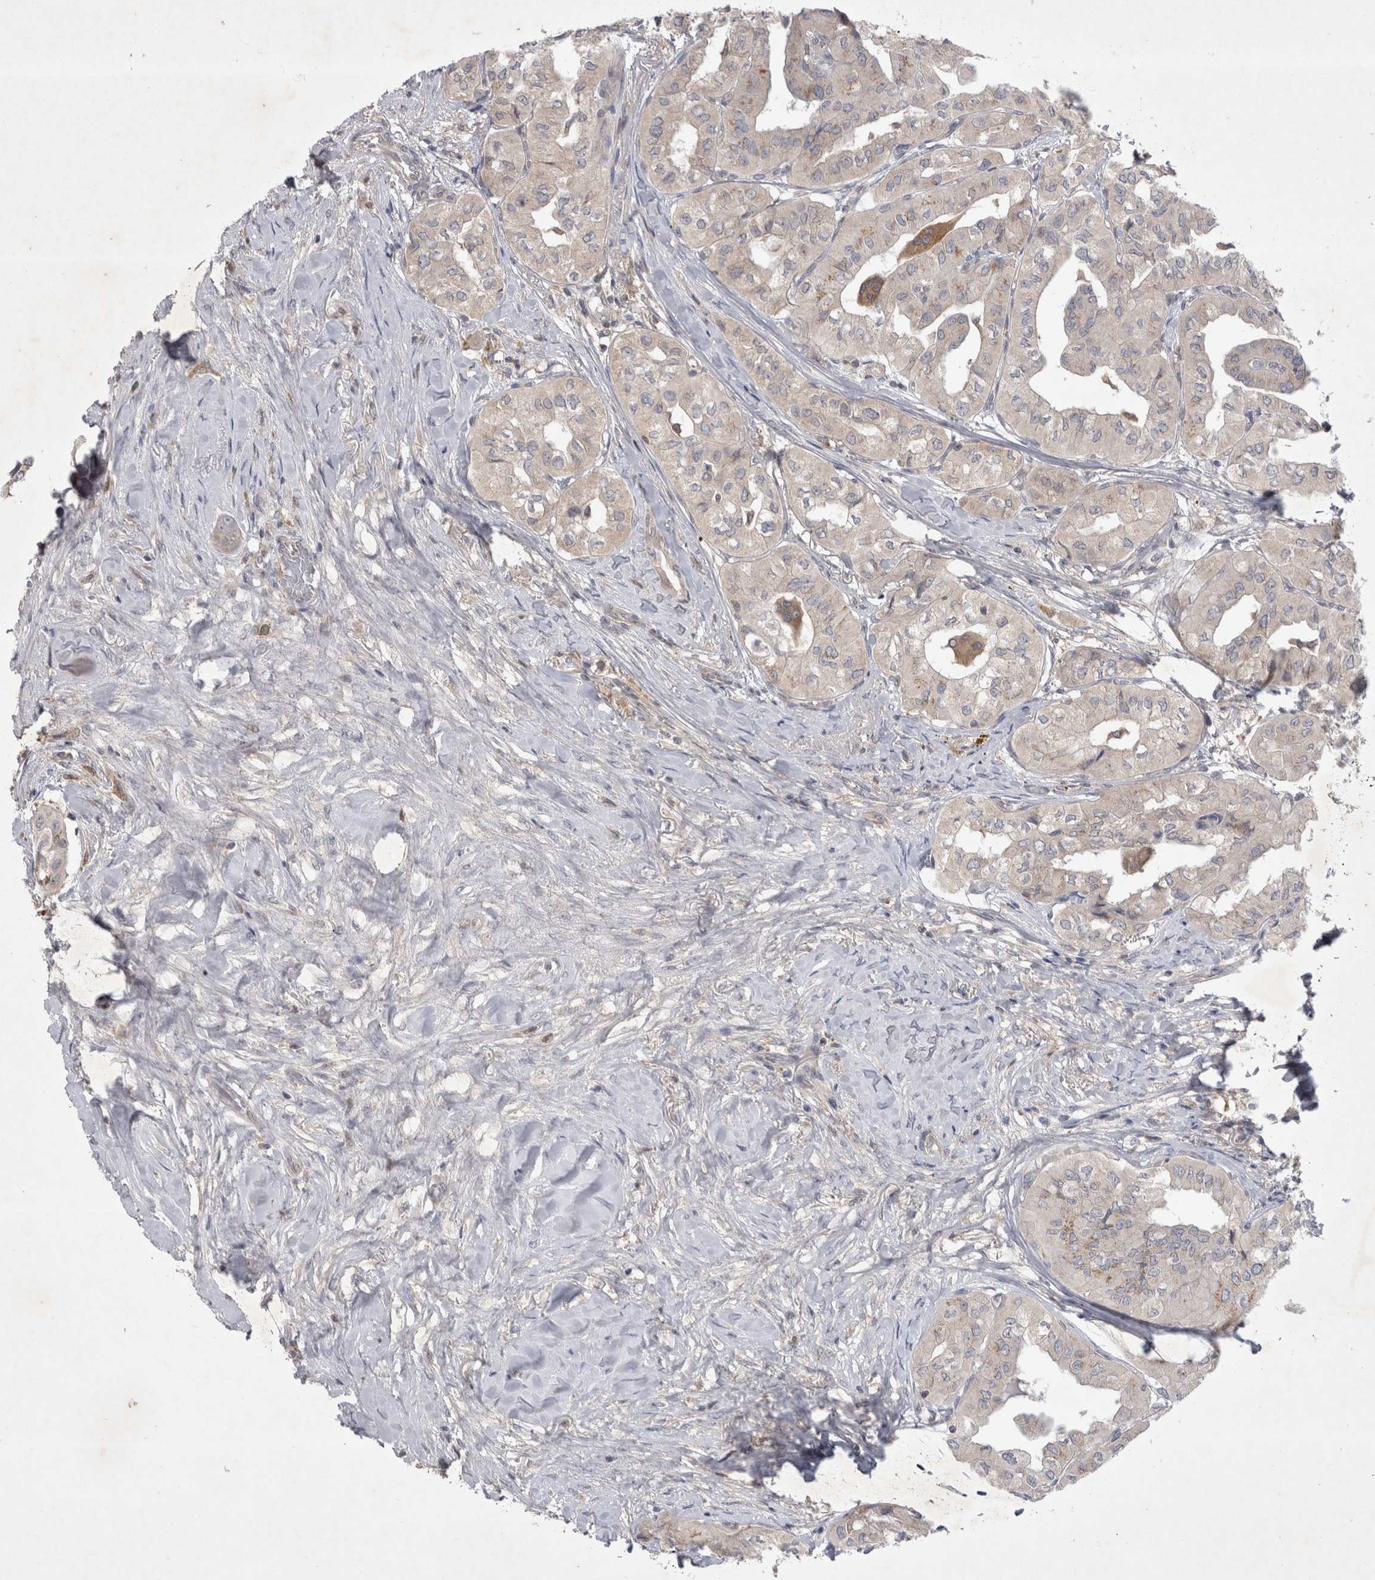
{"staining": {"intensity": "weak", "quantity": "<25%", "location": "cytoplasmic/membranous"}, "tissue": "thyroid cancer", "cell_type": "Tumor cells", "image_type": "cancer", "snomed": [{"axis": "morphology", "description": "Papillary adenocarcinoma, NOS"}, {"axis": "topography", "description": "Thyroid gland"}], "caption": "Papillary adenocarcinoma (thyroid) was stained to show a protein in brown. There is no significant expression in tumor cells.", "gene": "SRD5A3", "patient": {"sex": "female", "age": 59}}